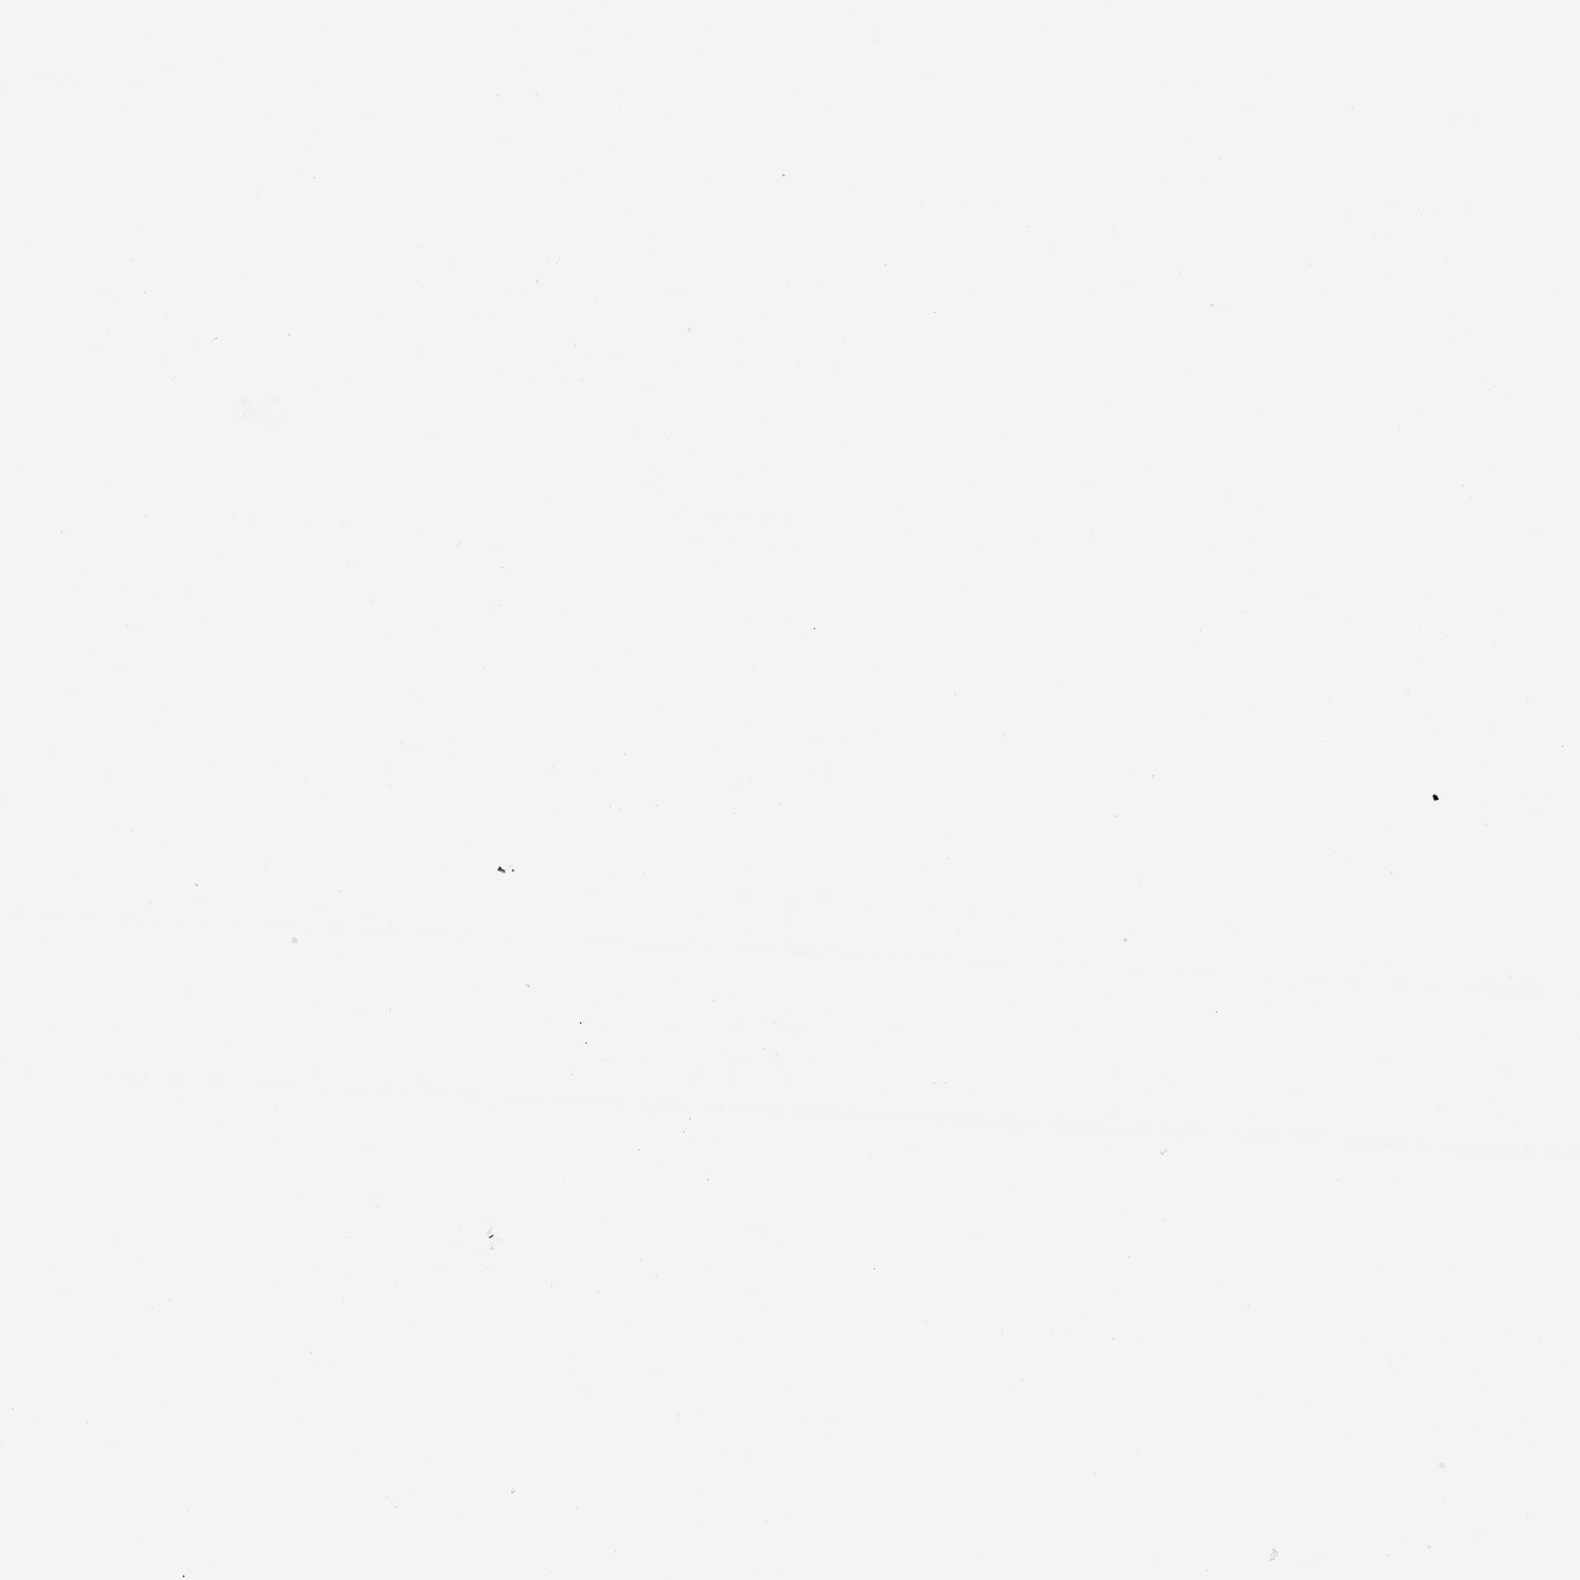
{"staining": {"intensity": "negative", "quantity": "none", "location": "none"}, "tissue": "parathyroid gland", "cell_type": "Glandular cells", "image_type": "normal", "snomed": [{"axis": "morphology", "description": "Normal tissue, NOS"}, {"axis": "topography", "description": "Parathyroid gland"}], "caption": "Parathyroid gland stained for a protein using IHC reveals no staining glandular cells.", "gene": "TLX3", "patient": {"sex": "female", "age": 56}}